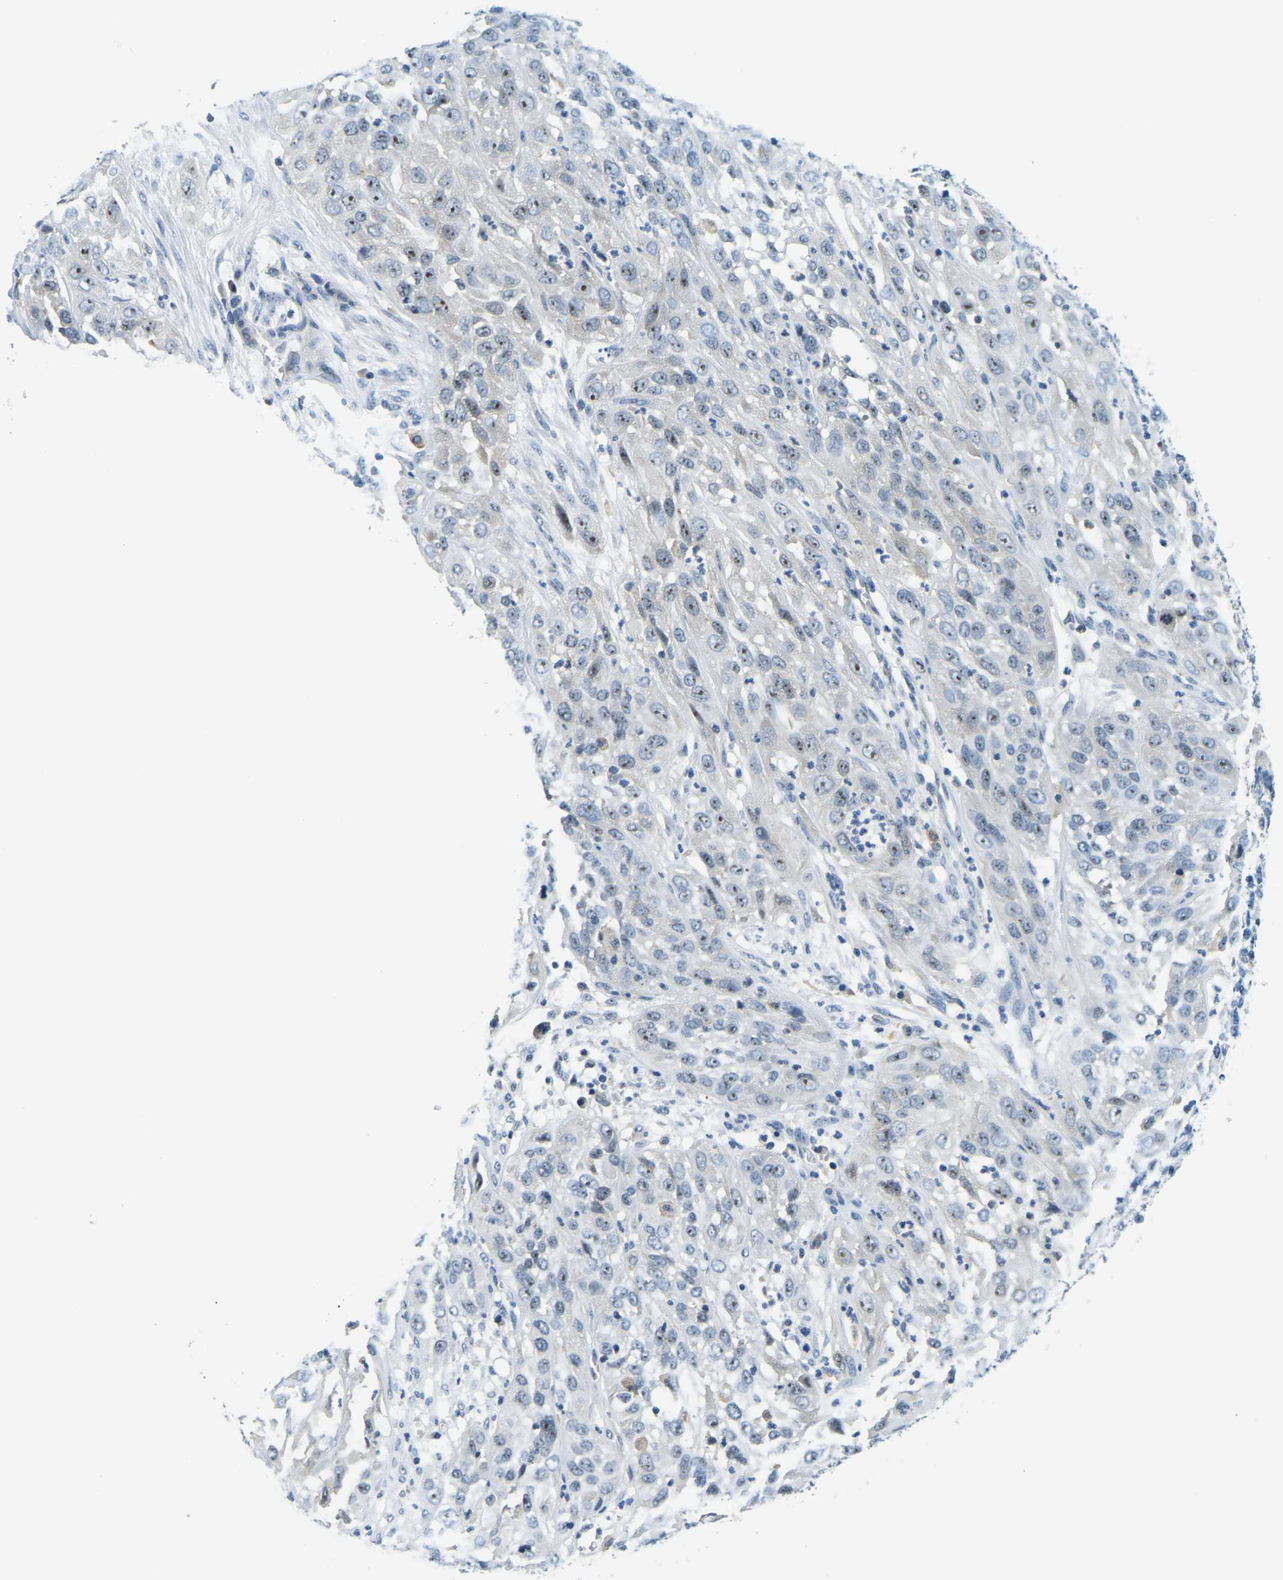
{"staining": {"intensity": "moderate", "quantity": "25%-75%", "location": "nuclear"}, "tissue": "cervical cancer", "cell_type": "Tumor cells", "image_type": "cancer", "snomed": [{"axis": "morphology", "description": "Squamous cell carcinoma, NOS"}, {"axis": "topography", "description": "Cervix"}], "caption": "IHC image of human squamous cell carcinoma (cervical) stained for a protein (brown), which shows medium levels of moderate nuclear positivity in about 25%-75% of tumor cells.", "gene": "RRP1", "patient": {"sex": "female", "age": 32}}